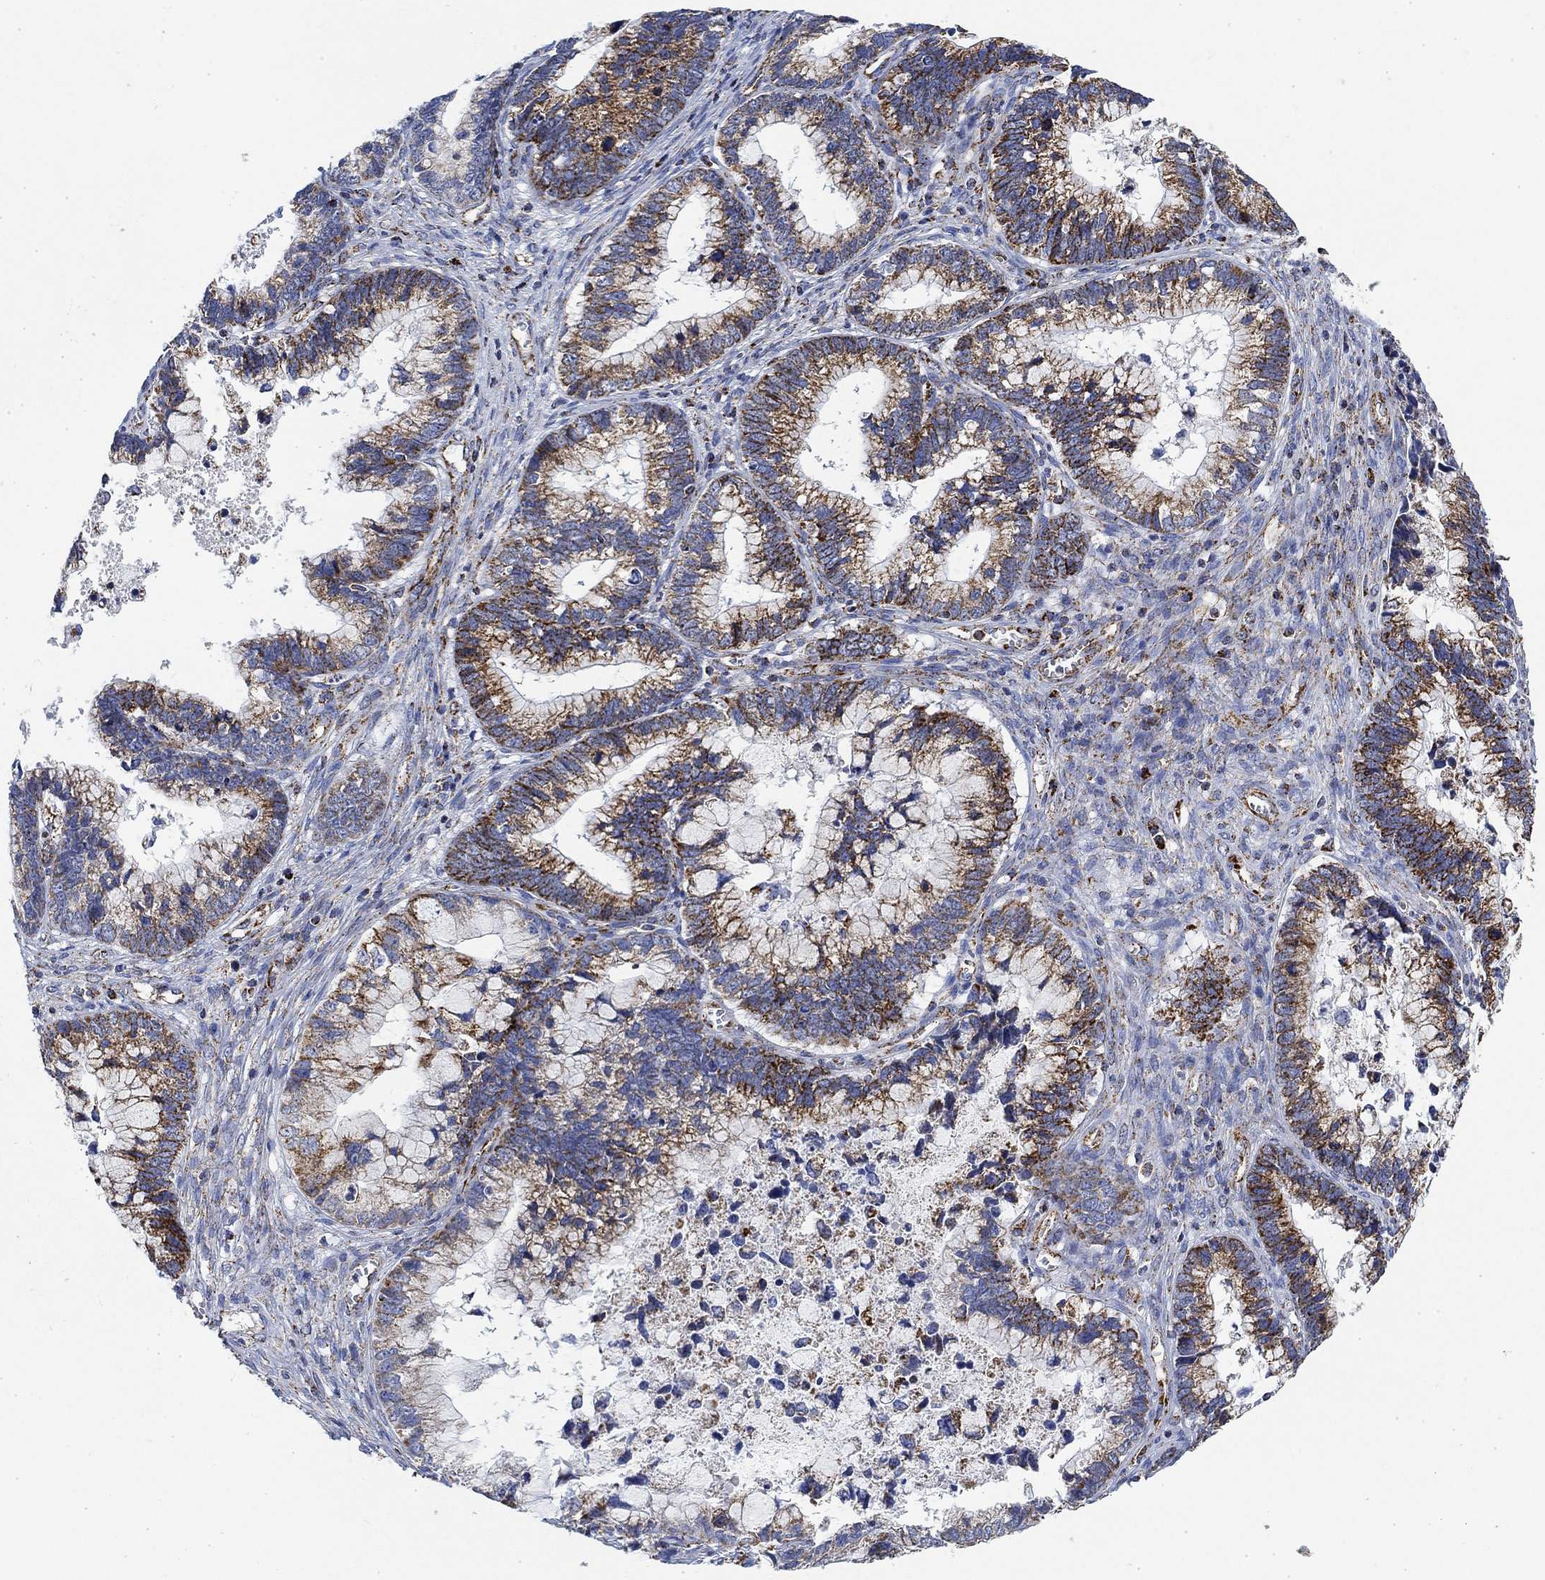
{"staining": {"intensity": "moderate", "quantity": "25%-75%", "location": "cytoplasmic/membranous"}, "tissue": "cervical cancer", "cell_type": "Tumor cells", "image_type": "cancer", "snomed": [{"axis": "morphology", "description": "Adenocarcinoma, NOS"}, {"axis": "topography", "description": "Cervix"}], "caption": "Protein analysis of cervical adenocarcinoma tissue displays moderate cytoplasmic/membranous expression in approximately 25%-75% of tumor cells.", "gene": "NDUFS3", "patient": {"sex": "female", "age": 44}}